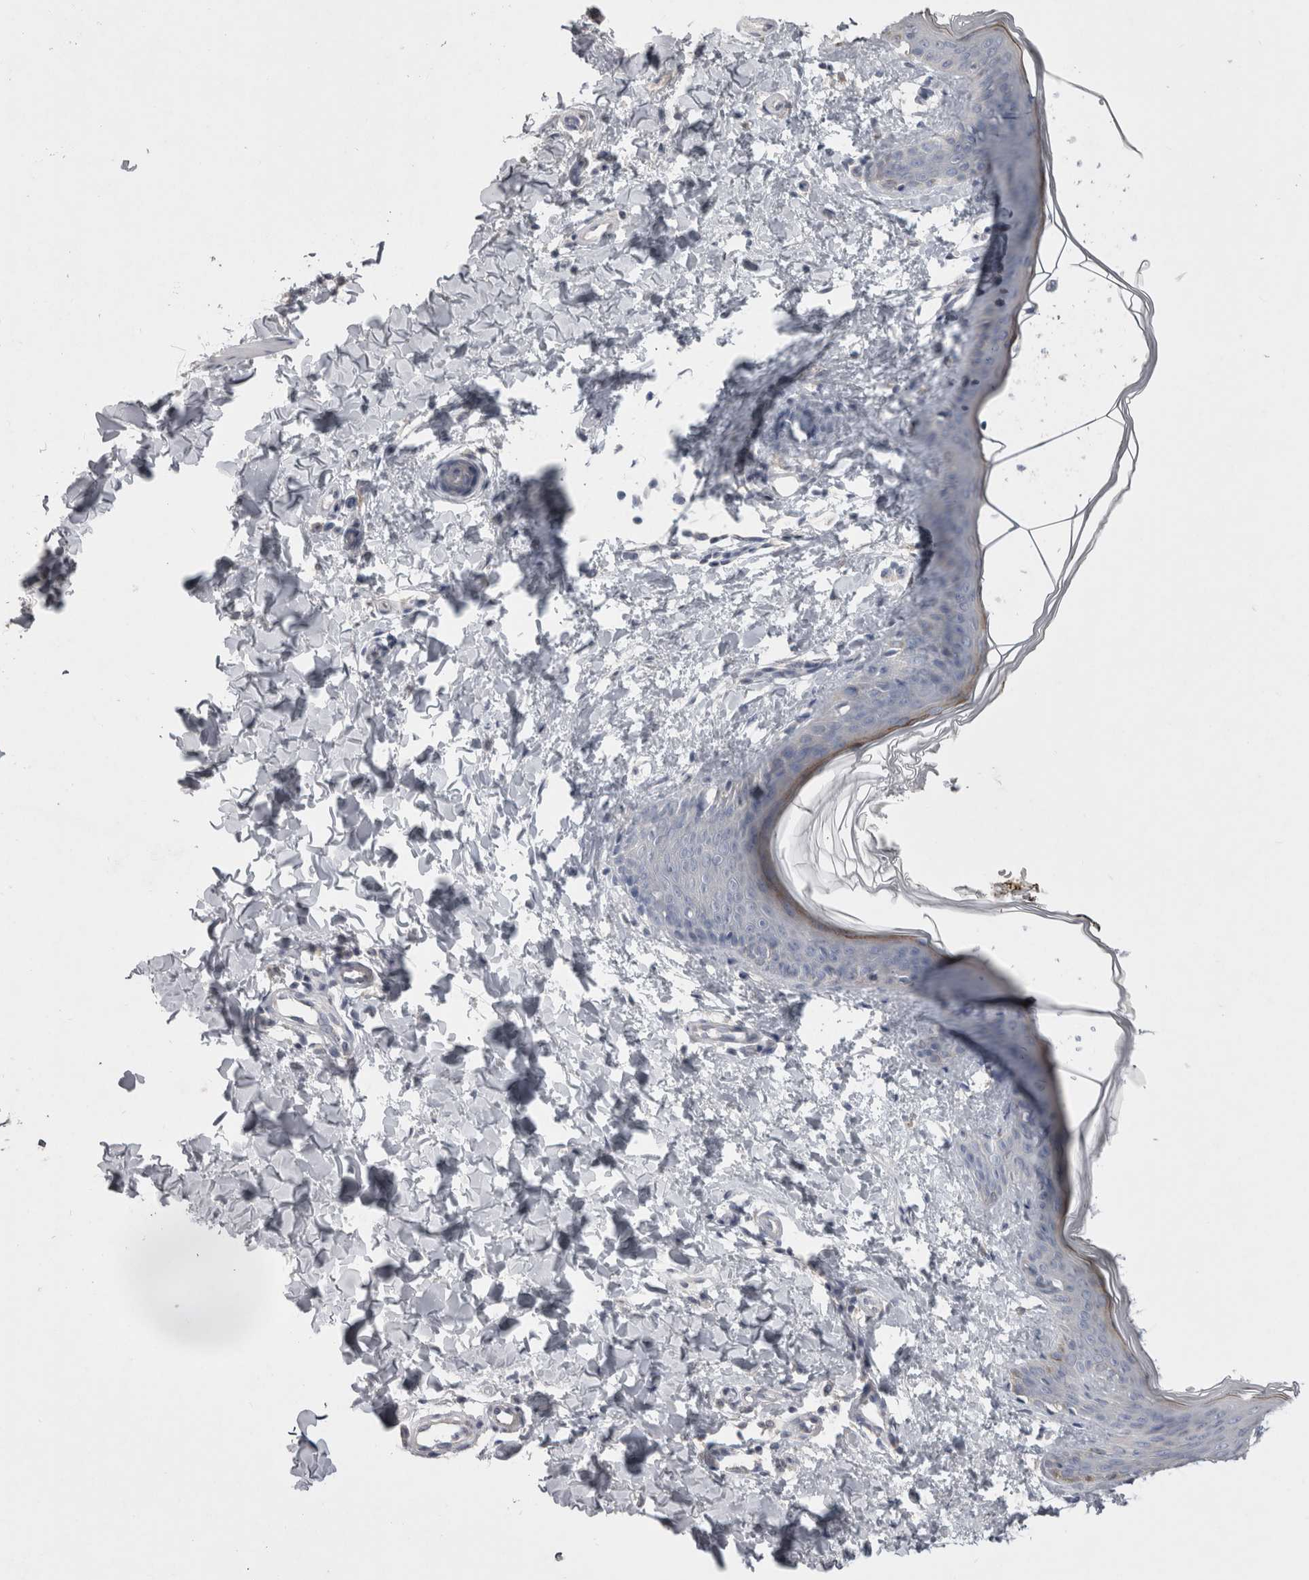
{"staining": {"intensity": "negative", "quantity": "none", "location": "none"}, "tissue": "skin", "cell_type": "Fibroblasts", "image_type": "normal", "snomed": [{"axis": "morphology", "description": "Normal tissue, NOS"}, {"axis": "topography", "description": "Skin"}], "caption": "The image shows no significant staining in fibroblasts of skin. (Immunohistochemistry (ihc), brightfield microscopy, high magnification).", "gene": "LRRC40", "patient": {"sex": "female", "age": 17}}